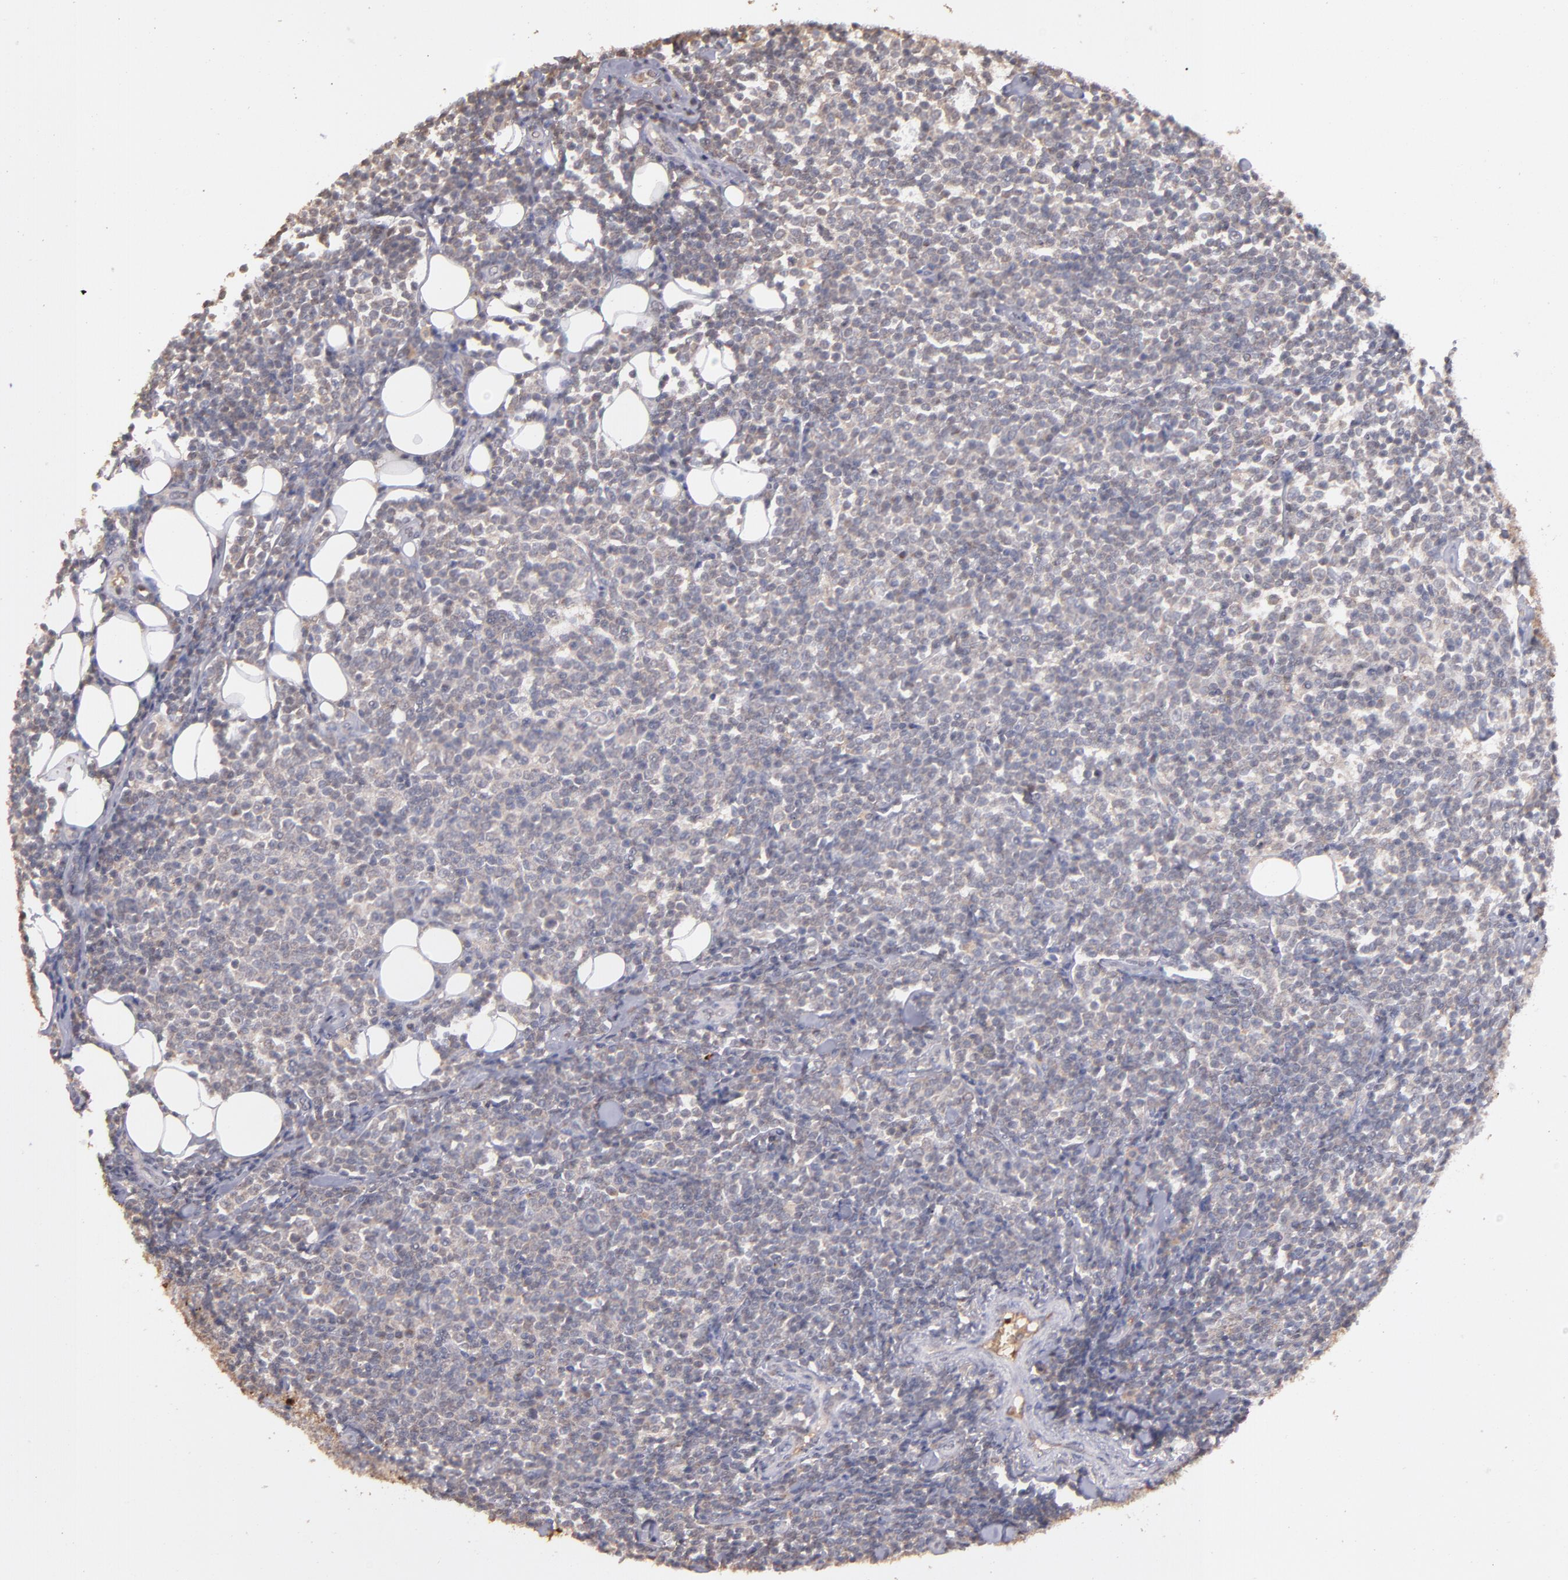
{"staining": {"intensity": "weak", "quantity": "25%-75%", "location": "cytoplasmic/membranous"}, "tissue": "lymphoma", "cell_type": "Tumor cells", "image_type": "cancer", "snomed": [{"axis": "morphology", "description": "Malignant lymphoma, non-Hodgkin's type, Low grade"}, {"axis": "topography", "description": "Soft tissue"}], "caption": "This micrograph exhibits lymphoma stained with immunohistochemistry to label a protein in brown. The cytoplasmic/membranous of tumor cells show weak positivity for the protein. Nuclei are counter-stained blue.", "gene": "SERPINC1", "patient": {"sex": "male", "age": 92}}